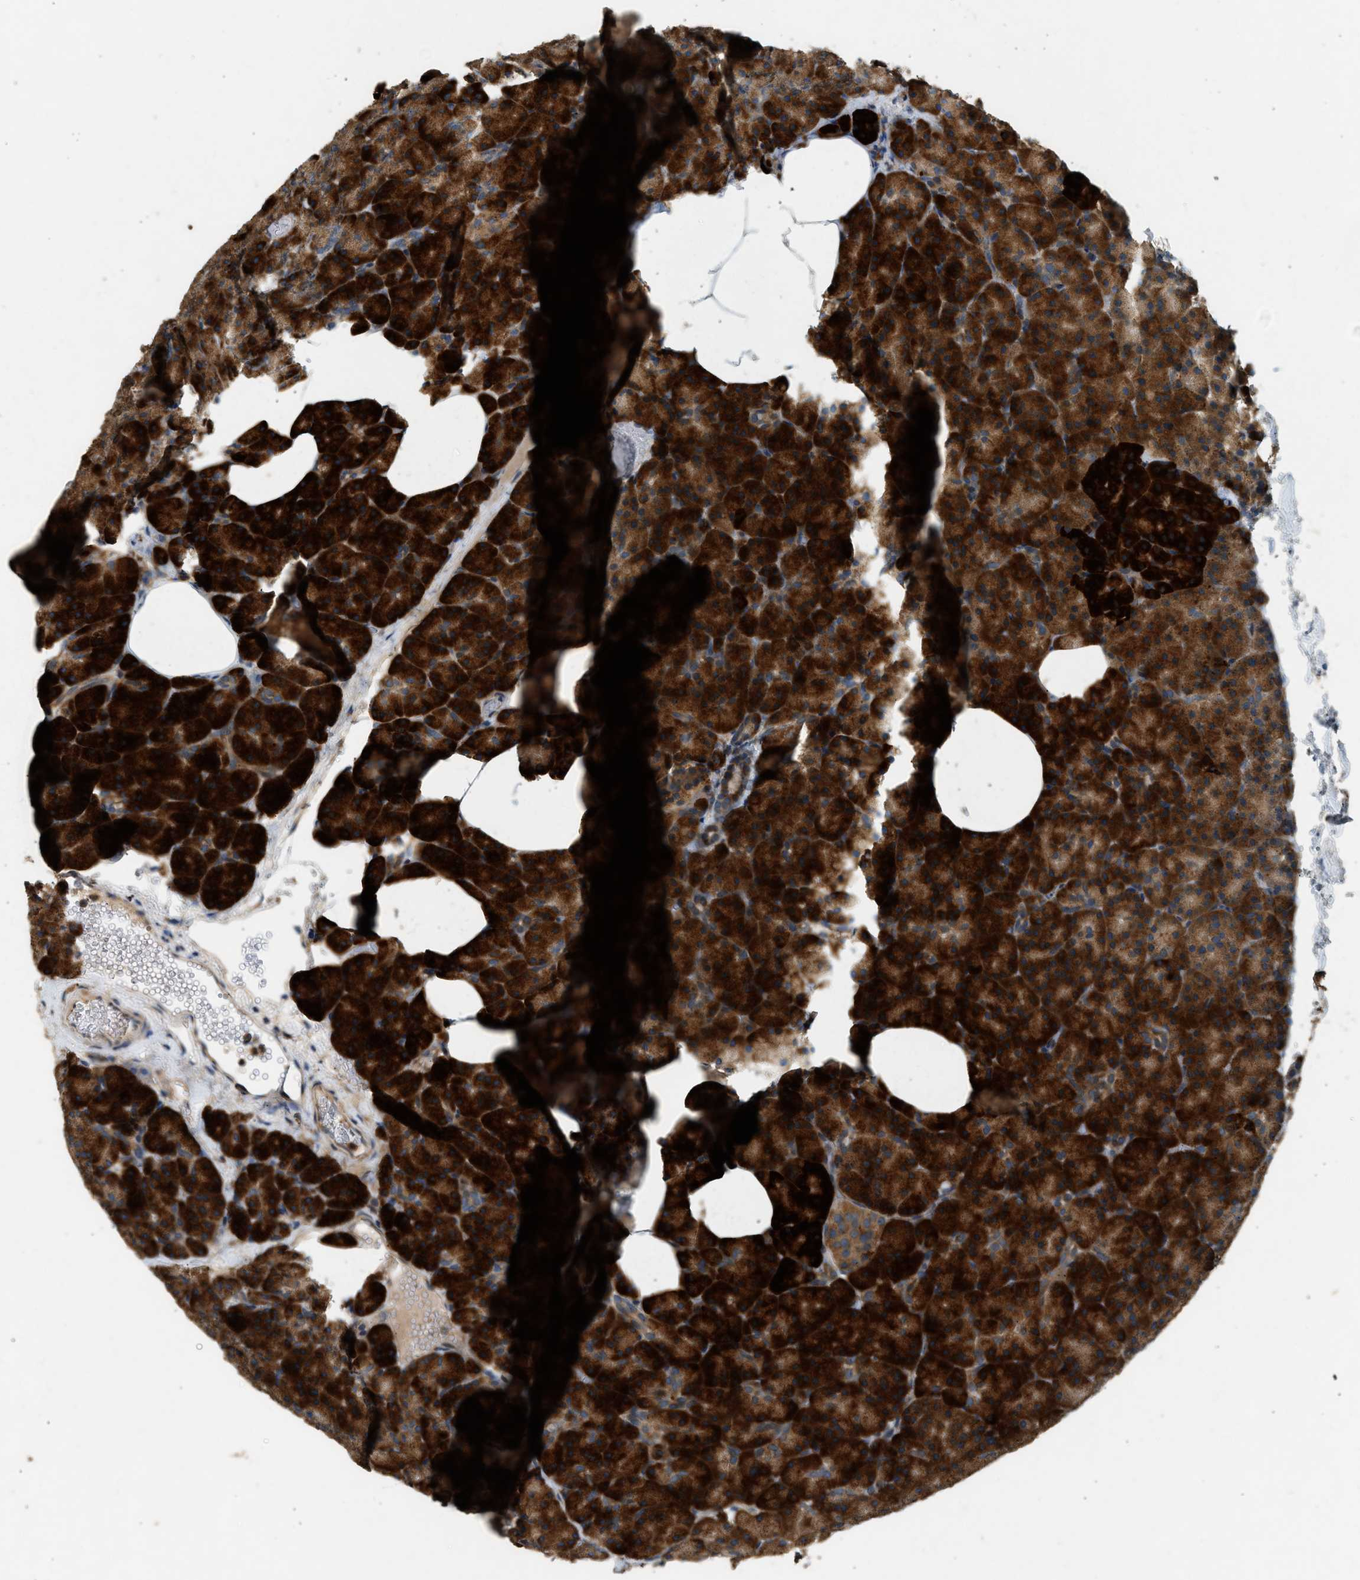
{"staining": {"intensity": "strong", "quantity": ">75%", "location": "cytoplasmic/membranous"}, "tissue": "pancreas", "cell_type": "Exocrine glandular cells", "image_type": "normal", "snomed": [{"axis": "morphology", "description": "Normal tissue, NOS"}, {"axis": "morphology", "description": "Carcinoid, malignant, NOS"}, {"axis": "topography", "description": "Pancreas"}], "caption": "DAB (3,3'-diaminobenzidine) immunohistochemical staining of normal human pancreas demonstrates strong cytoplasmic/membranous protein positivity in about >75% of exocrine glandular cells. (brown staining indicates protein expression, while blue staining denotes nuclei).", "gene": "CTSB", "patient": {"sex": "female", "age": 35}}